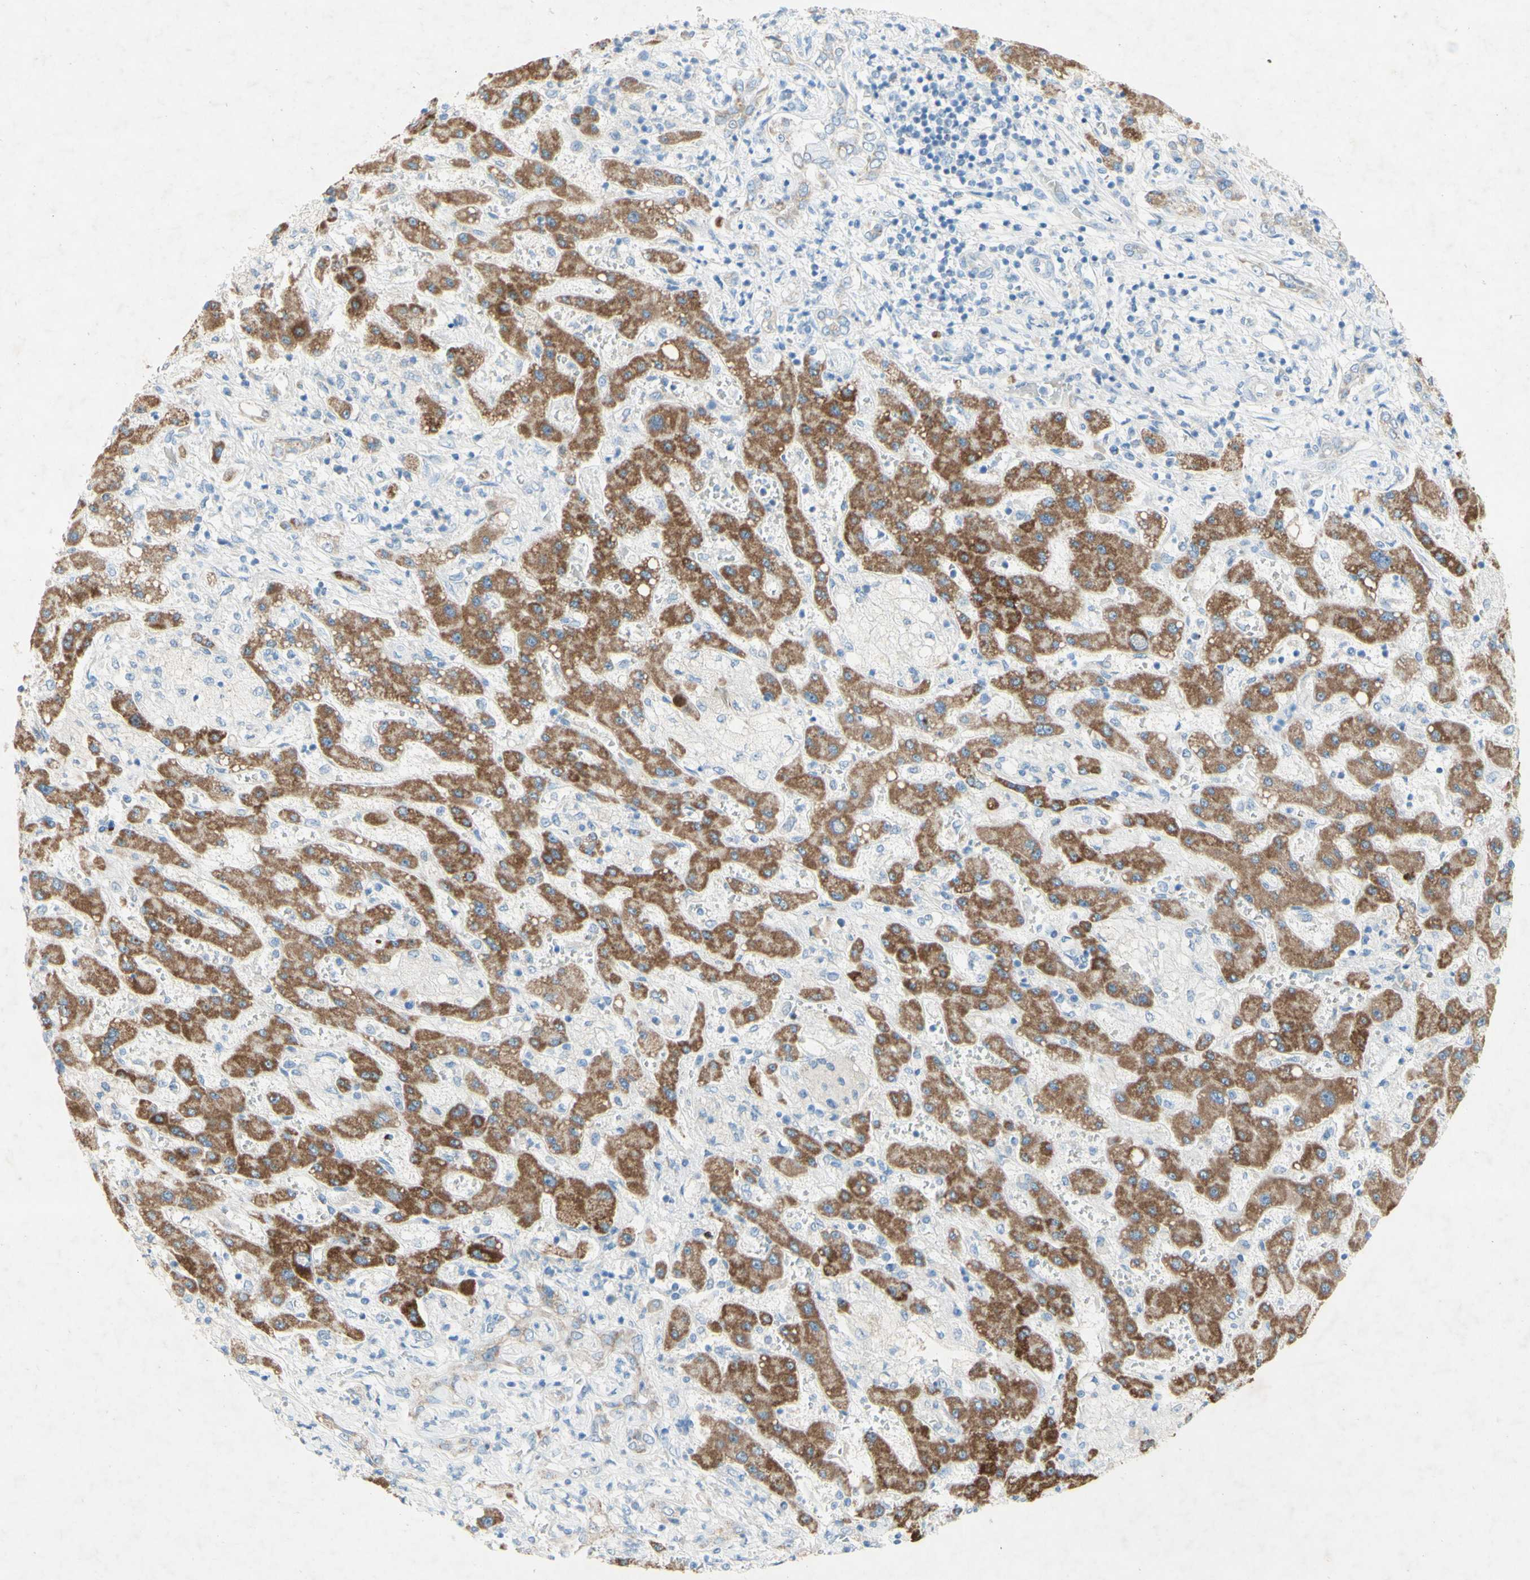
{"staining": {"intensity": "negative", "quantity": "none", "location": "none"}, "tissue": "liver cancer", "cell_type": "Tumor cells", "image_type": "cancer", "snomed": [{"axis": "morphology", "description": "Cholangiocarcinoma"}, {"axis": "topography", "description": "Liver"}], "caption": "Immunohistochemistry image of liver cancer stained for a protein (brown), which displays no staining in tumor cells.", "gene": "ACADL", "patient": {"sex": "male", "age": 50}}